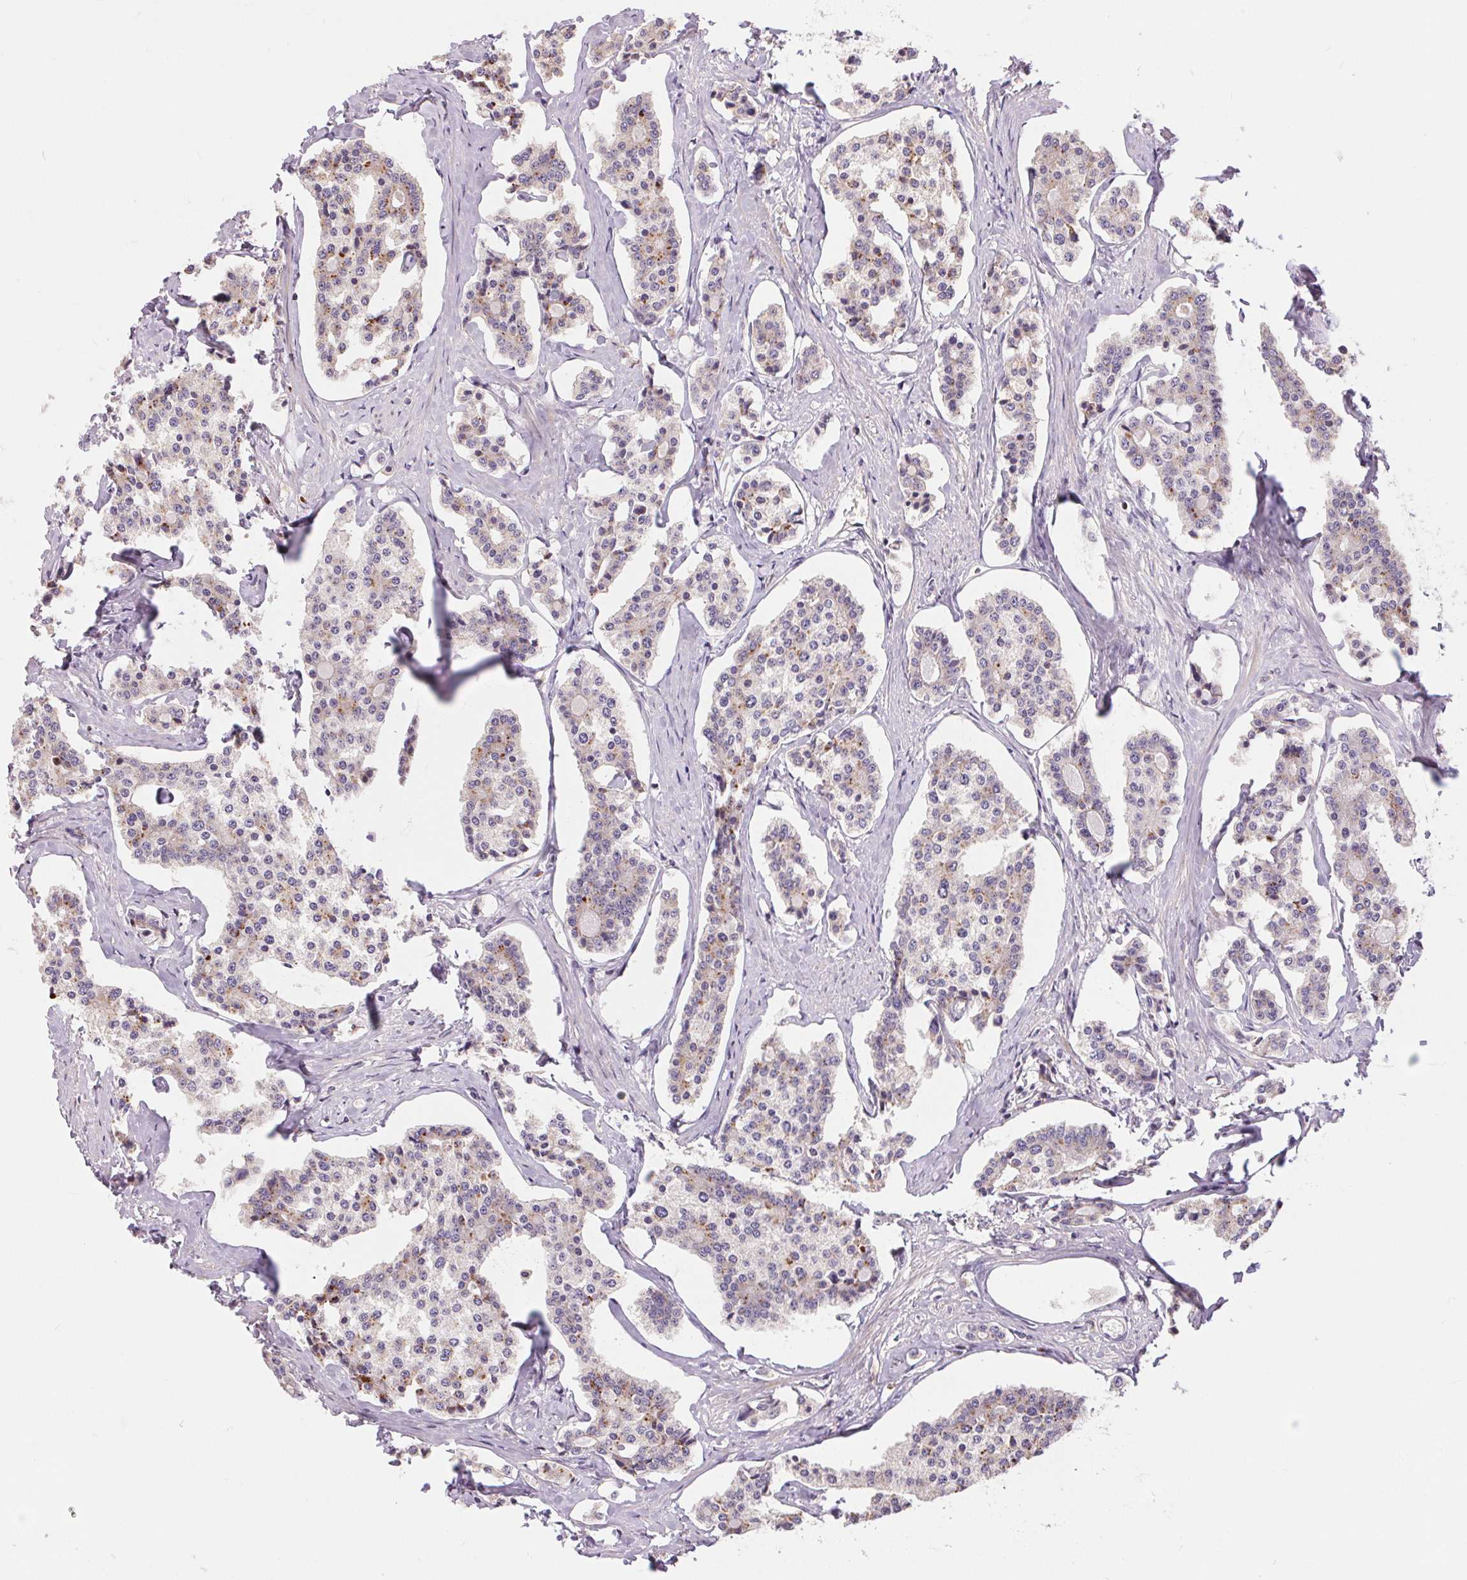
{"staining": {"intensity": "weak", "quantity": "<25%", "location": "cytoplasmic/membranous"}, "tissue": "carcinoid", "cell_type": "Tumor cells", "image_type": "cancer", "snomed": [{"axis": "morphology", "description": "Carcinoid, malignant, NOS"}, {"axis": "topography", "description": "Small intestine"}], "caption": "Histopathology image shows no protein staining in tumor cells of carcinoid (malignant) tissue. (DAB (3,3'-diaminobenzidine) immunohistochemistry (IHC) with hematoxylin counter stain).", "gene": "UNC13B", "patient": {"sex": "female", "age": 65}}